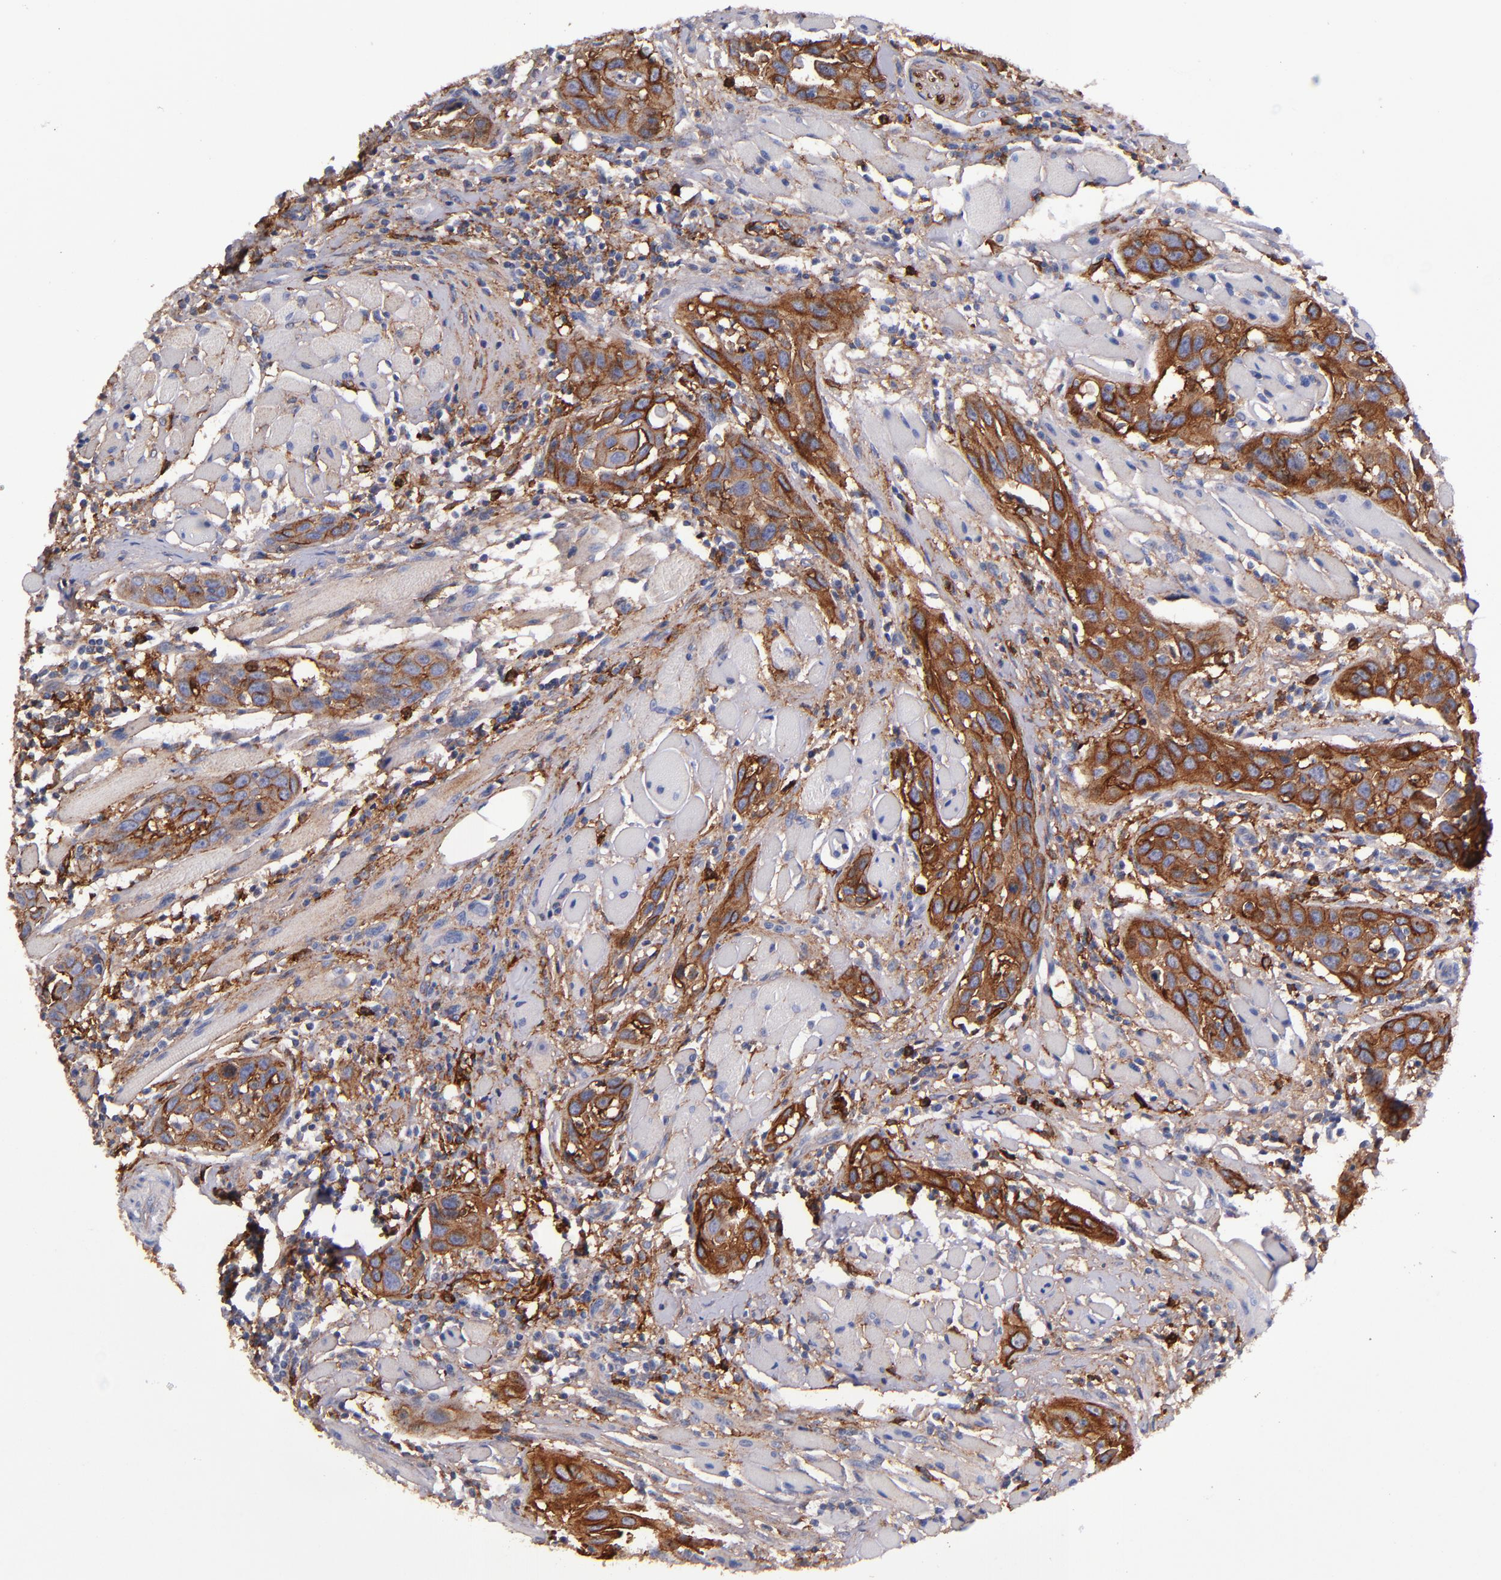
{"staining": {"intensity": "strong", "quantity": ">75%", "location": "cytoplasmic/membranous"}, "tissue": "head and neck cancer", "cell_type": "Tumor cells", "image_type": "cancer", "snomed": [{"axis": "morphology", "description": "Squamous cell carcinoma, NOS"}, {"axis": "topography", "description": "Oral tissue"}, {"axis": "topography", "description": "Head-Neck"}], "caption": "Squamous cell carcinoma (head and neck) stained with a protein marker shows strong staining in tumor cells.", "gene": "SIRPA", "patient": {"sex": "female", "age": 50}}